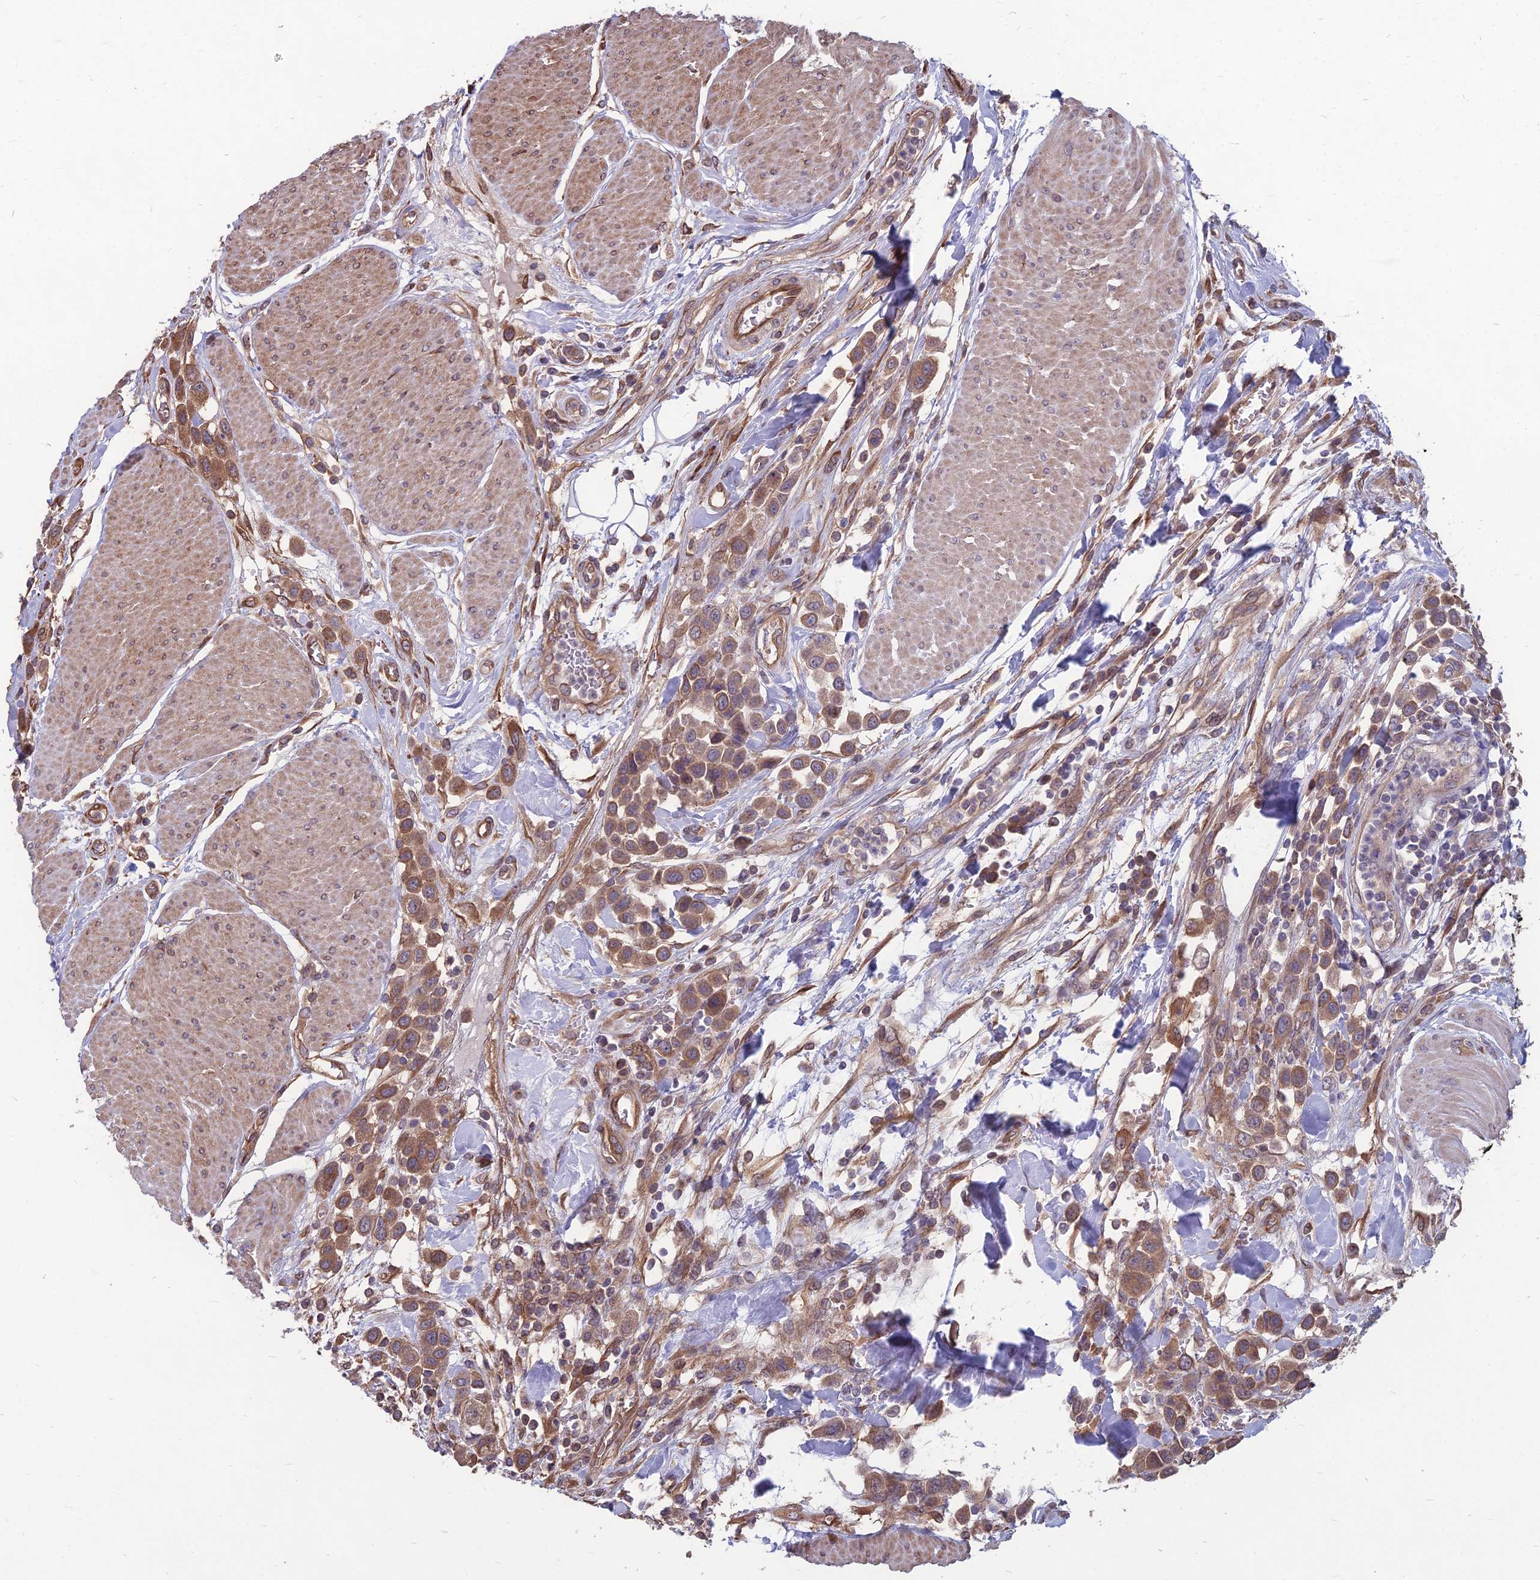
{"staining": {"intensity": "moderate", "quantity": ">75%", "location": "cytoplasmic/membranous"}, "tissue": "urothelial cancer", "cell_type": "Tumor cells", "image_type": "cancer", "snomed": [{"axis": "morphology", "description": "Urothelial carcinoma, High grade"}, {"axis": "topography", "description": "Urinary bladder"}], "caption": "Immunohistochemical staining of high-grade urothelial carcinoma exhibits medium levels of moderate cytoplasmic/membranous positivity in approximately >75% of tumor cells.", "gene": "LSM6", "patient": {"sex": "male", "age": 50}}